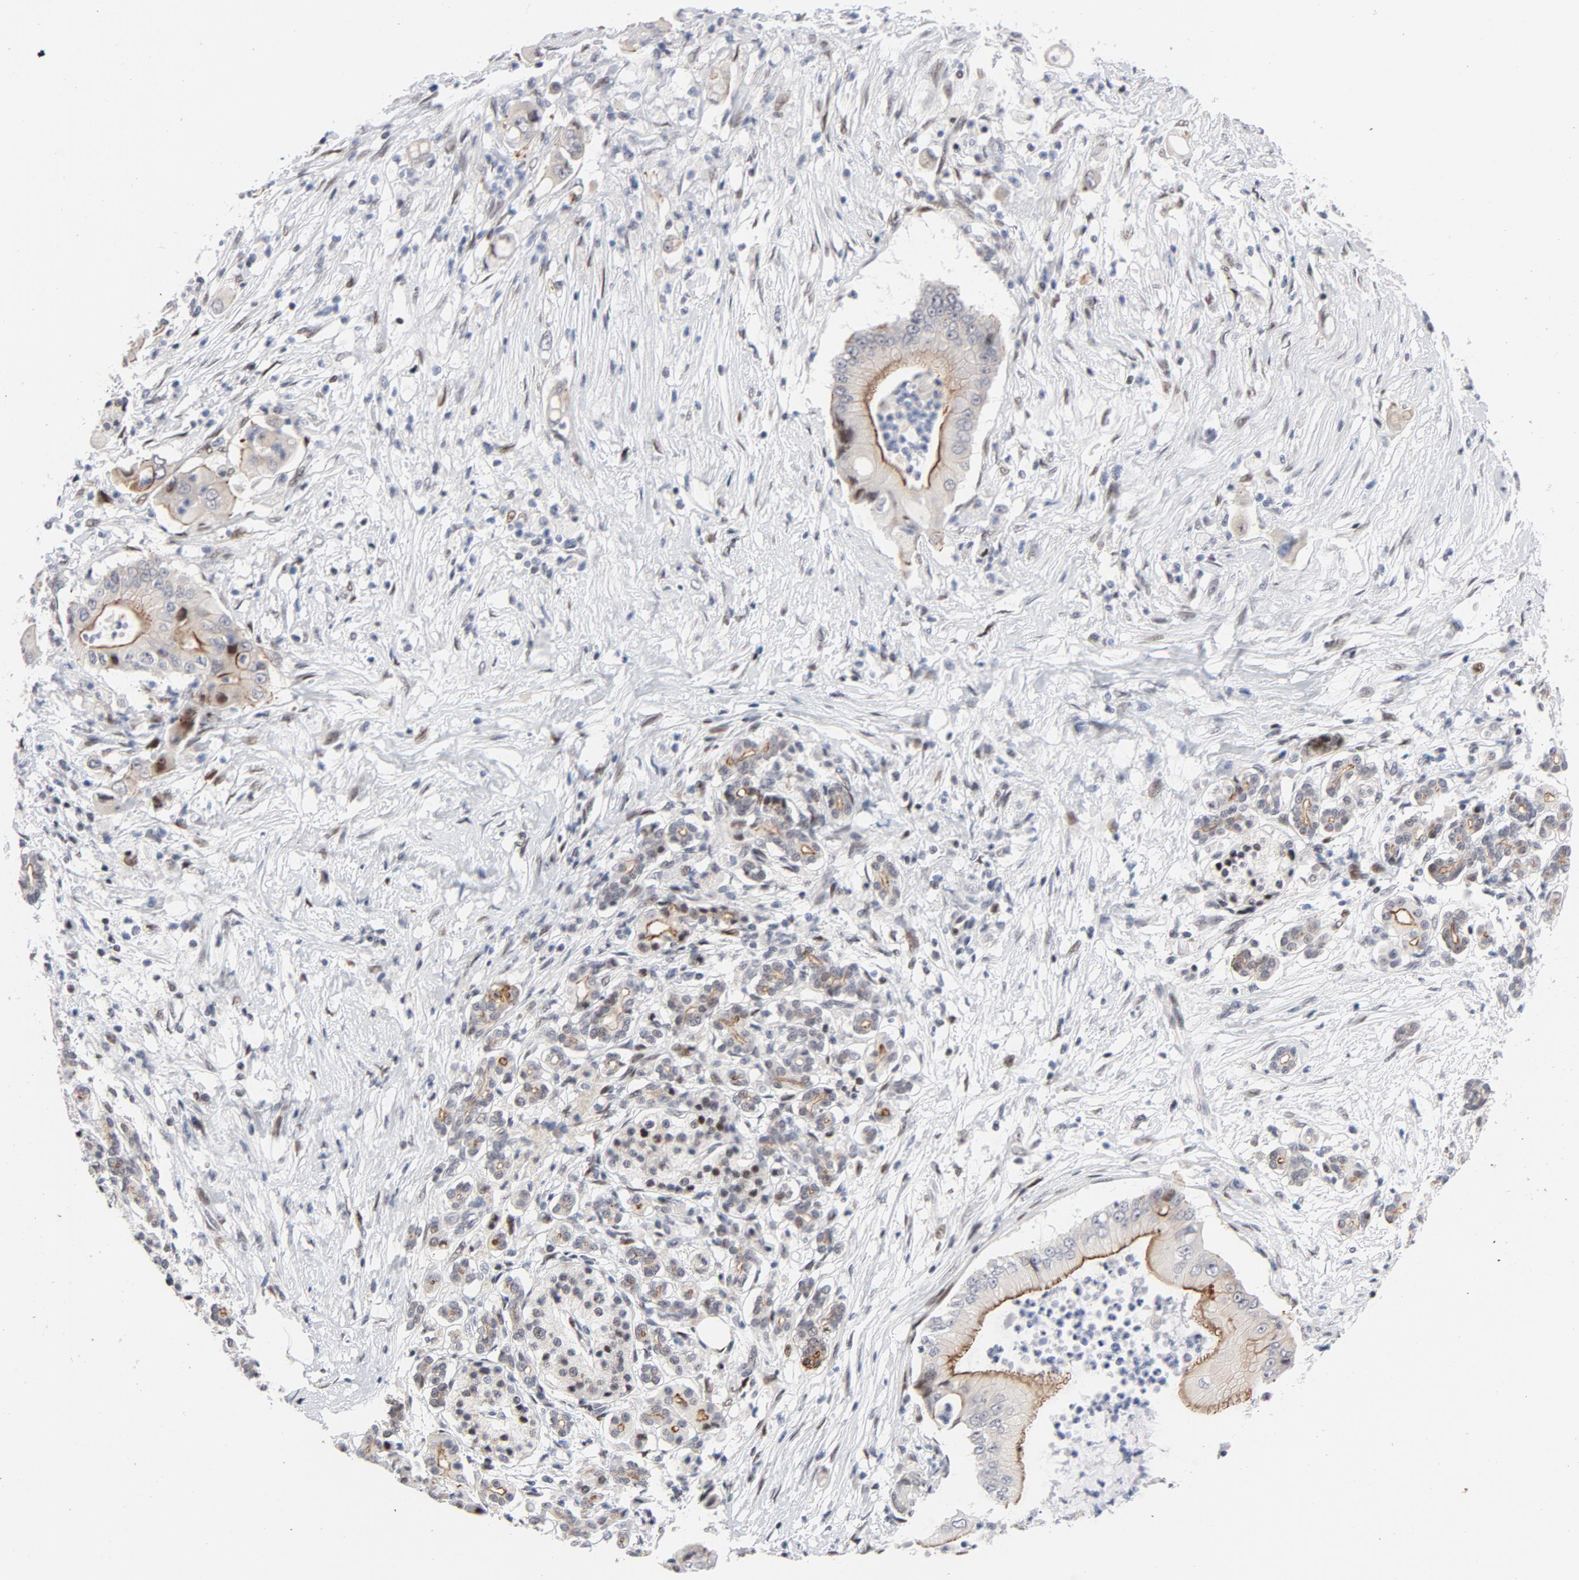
{"staining": {"intensity": "moderate", "quantity": "<25%", "location": "cytoplasmic/membranous"}, "tissue": "pancreatic cancer", "cell_type": "Tumor cells", "image_type": "cancer", "snomed": [{"axis": "morphology", "description": "Adenocarcinoma, NOS"}, {"axis": "topography", "description": "Pancreas"}], "caption": "Pancreatic cancer (adenocarcinoma) stained for a protein (brown) shows moderate cytoplasmic/membranous positive staining in approximately <25% of tumor cells.", "gene": "NFIC", "patient": {"sex": "male", "age": 62}}